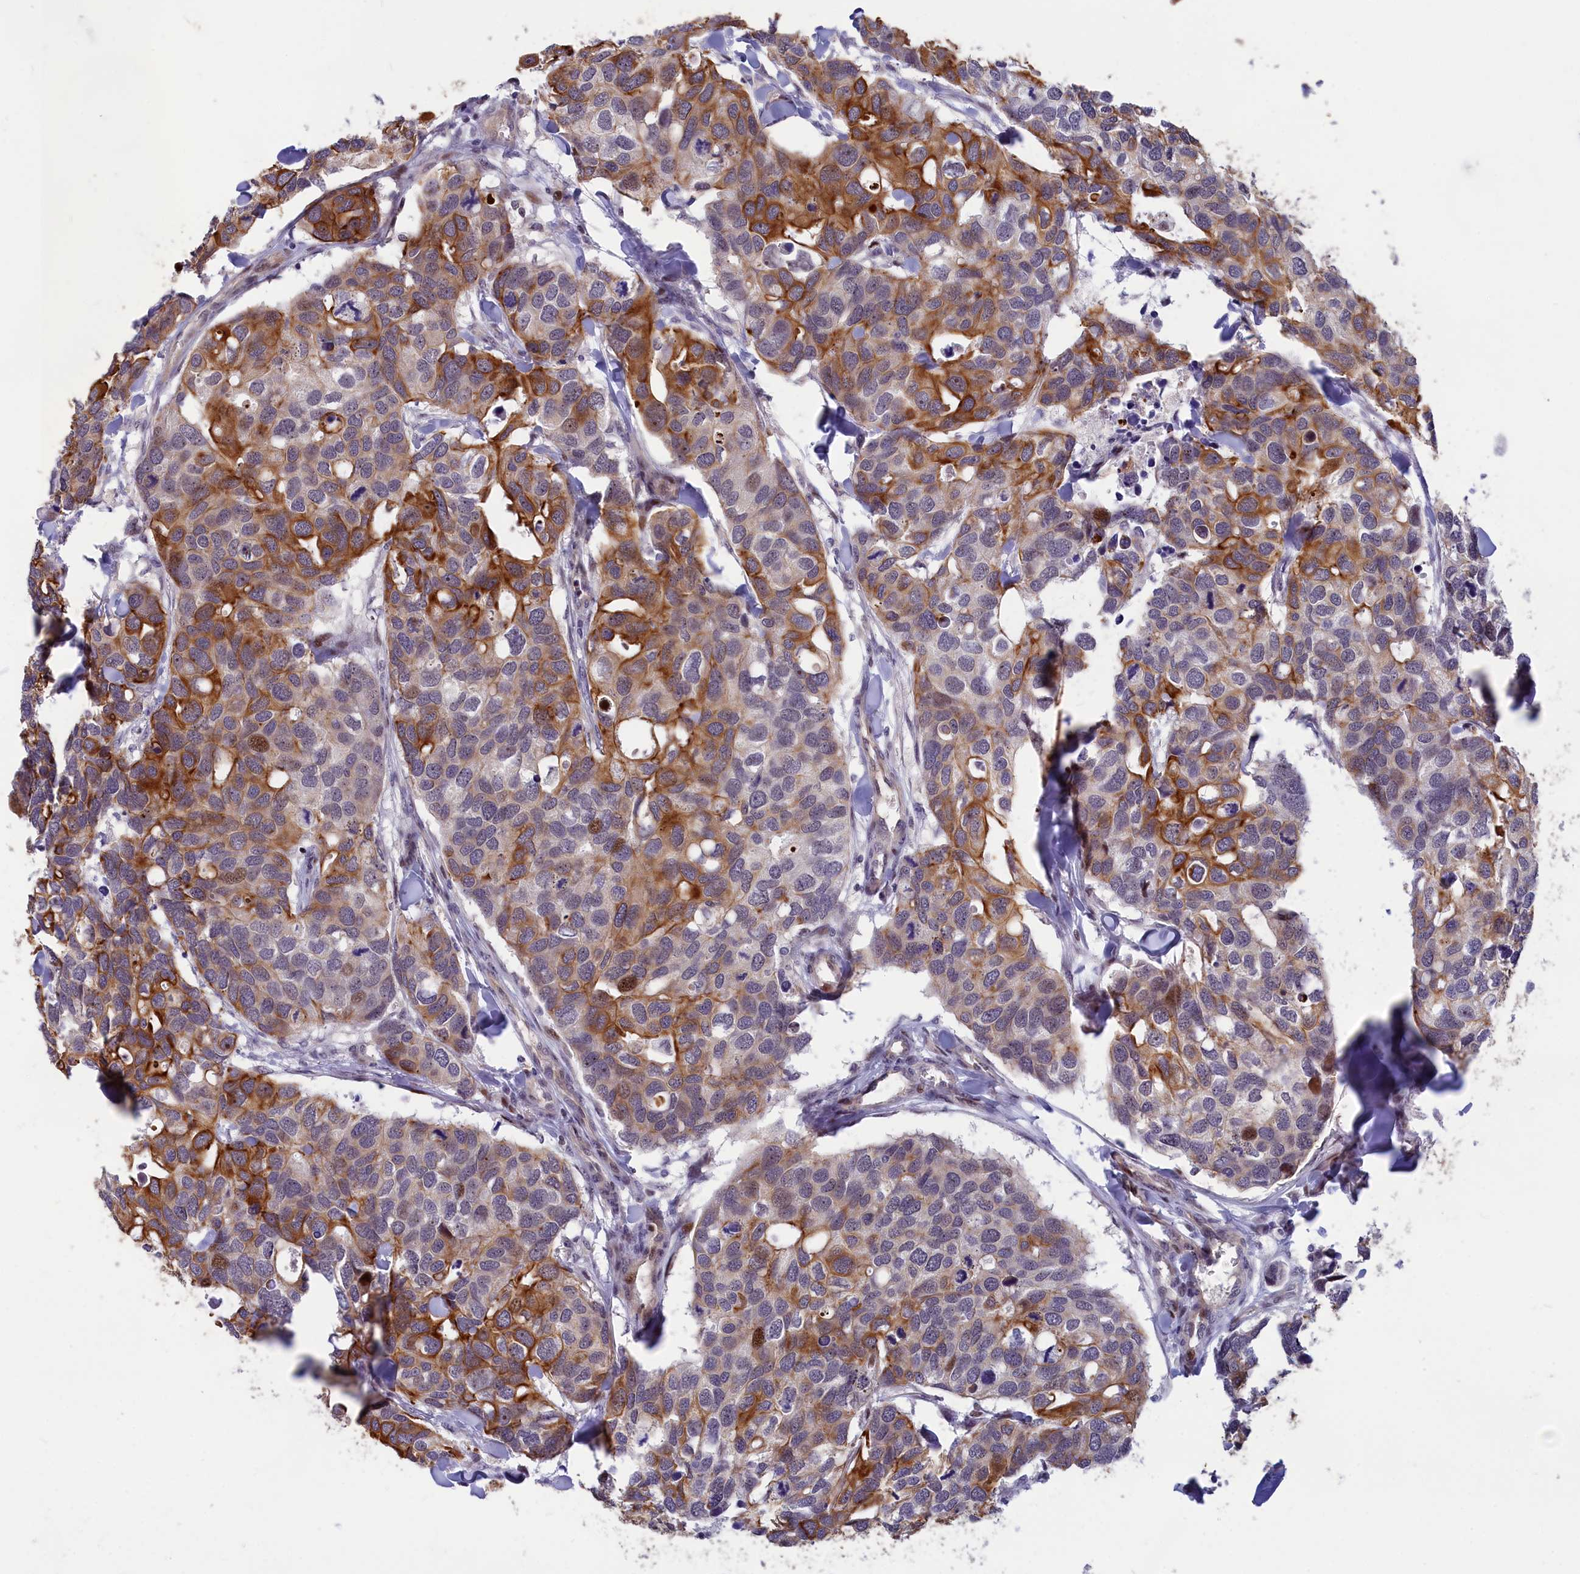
{"staining": {"intensity": "strong", "quantity": "<25%", "location": "cytoplasmic/membranous"}, "tissue": "breast cancer", "cell_type": "Tumor cells", "image_type": "cancer", "snomed": [{"axis": "morphology", "description": "Duct carcinoma"}, {"axis": "topography", "description": "Breast"}], "caption": "Immunohistochemistry (IHC) histopathology image of human invasive ductal carcinoma (breast) stained for a protein (brown), which shows medium levels of strong cytoplasmic/membranous positivity in approximately <25% of tumor cells.", "gene": "ANKRD34B", "patient": {"sex": "female", "age": 83}}